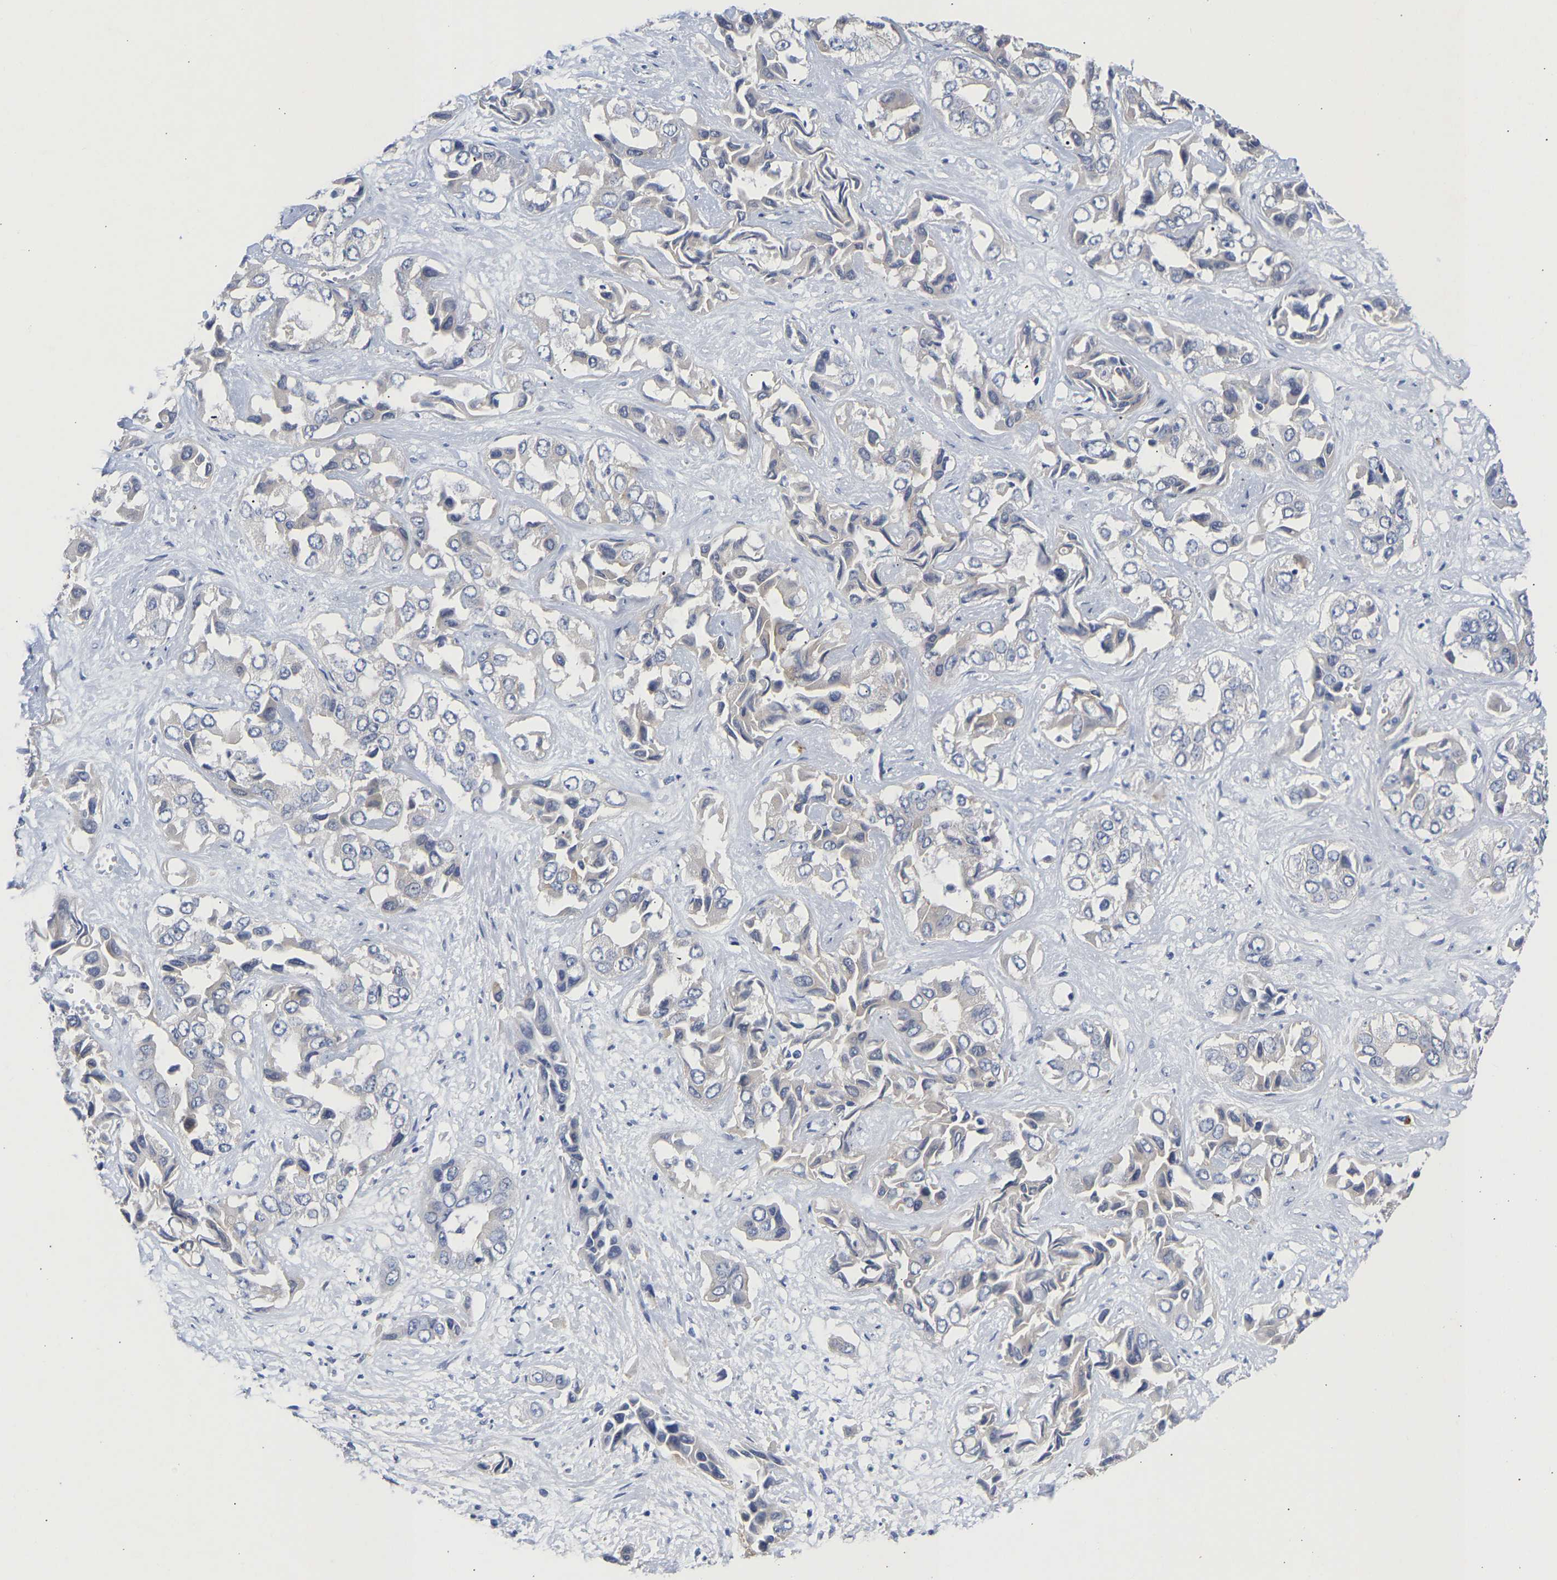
{"staining": {"intensity": "negative", "quantity": "none", "location": "none"}, "tissue": "liver cancer", "cell_type": "Tumor cells", "image_type": "cancer", "snomed": [{"axis": "morphology", "description": "Cholangiocarcinoma"}, {"axis": "topography", "description": "Liver"}], "caption": "Tumor cells are negative for protein expression in human liver cancer.", "gene": "CCDC6", "patient": {"sex": "female", "age": 52}}